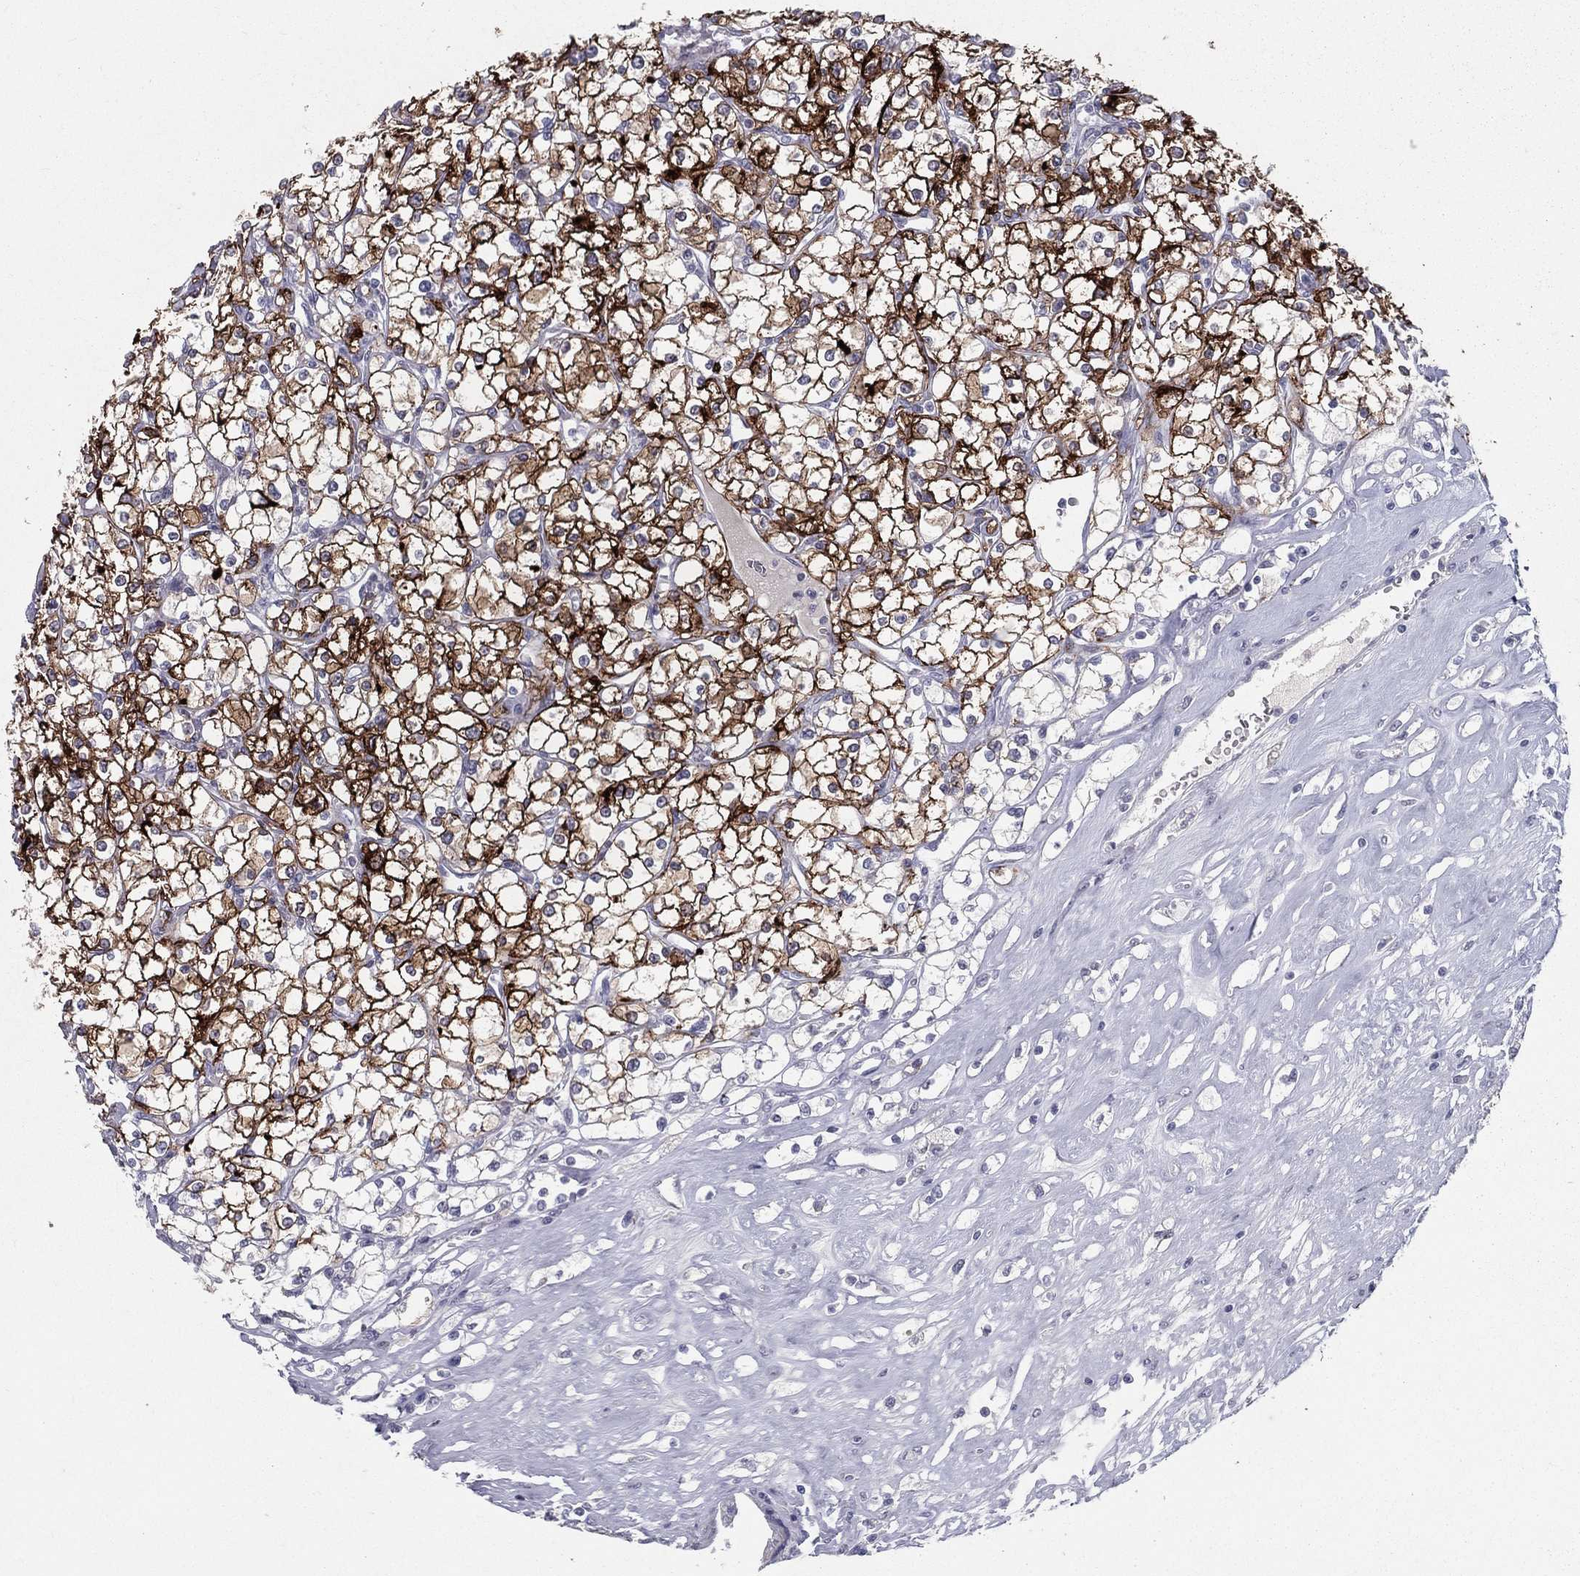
{"staining": {"intensity": "strong", "quantity": "25%-75%", "location": "cytoplasmic/membranous"}, "tissue": "renal cancer", "cell_type": "Tumor cells", "image_type": "cancer", "snomed": [{"axis": "morphology", "description": "Adenocarcinoma, NOS"}, {"axis": "topography", "description": "Kidney"}], "caption": "The micrograph displays immunohistochemical staining of renal cancer (adenocarcinoma). There is strong cytoplasmic/membranous expression is identified in approximately 25%-75% of tumor cells.", "gene": "ACE2", "patient": {"sex": "male", "age": 67}}